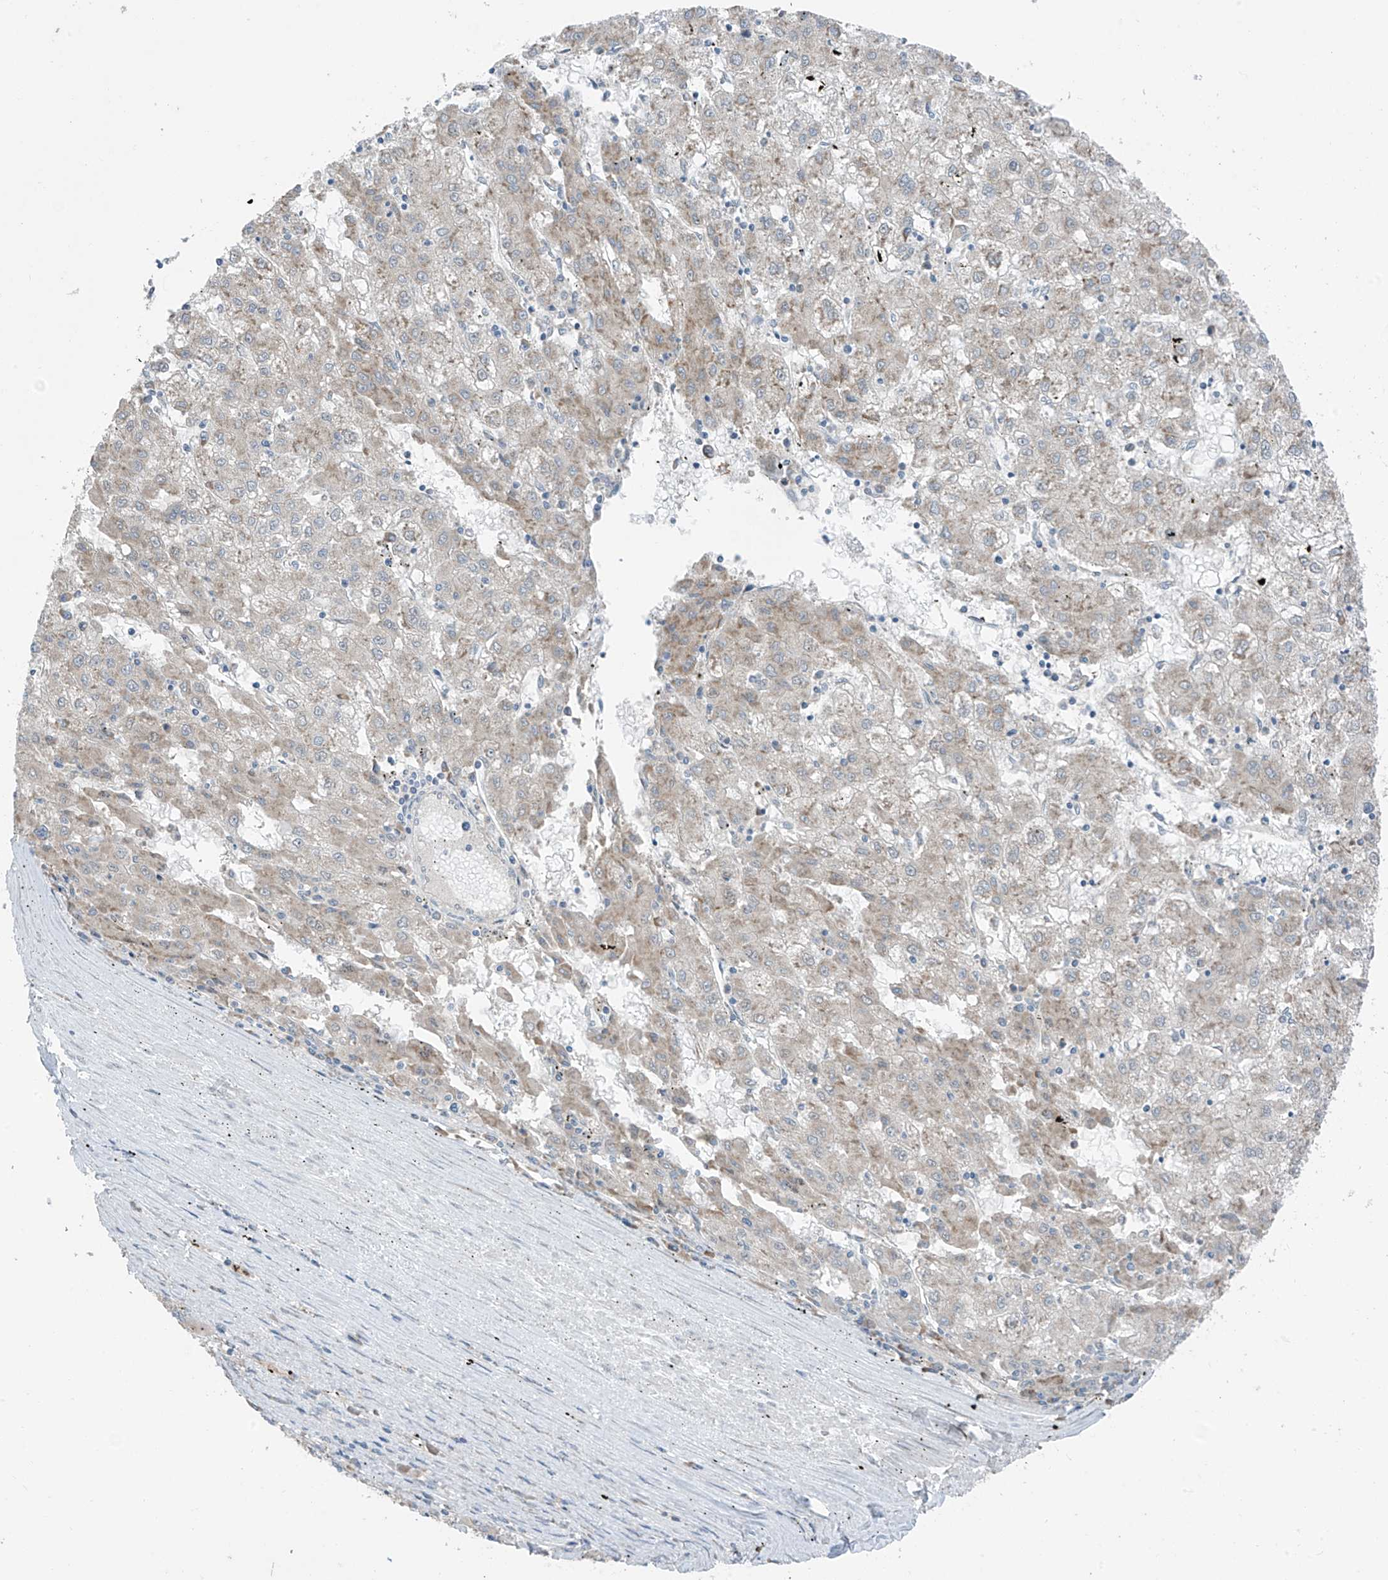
{"staining": {"intensity": "weak", "quantity": "25%-75%", "location": "cytoplasmic/membranous"}, "tissue": "liver cancer", "cell_type": "Tumor cells", "image_type": "cancer", "snomed": [{"axis": "morphology", "description": "Carcinoma, Hepatocellular, NOS"}, {"axis": "topography", "description": "Liver"}], "caption": "A low amount of weak cytoplasmic/membranous positivity is present in approximately 25%-75% of tumor cells in liver cancer tissue. (DAB (3,3'-diaminobenzidine) IHC with brightfield microscopy, high magnification).", "gene": "RPL4", "patient": {"sex": "male", "age": 72}}